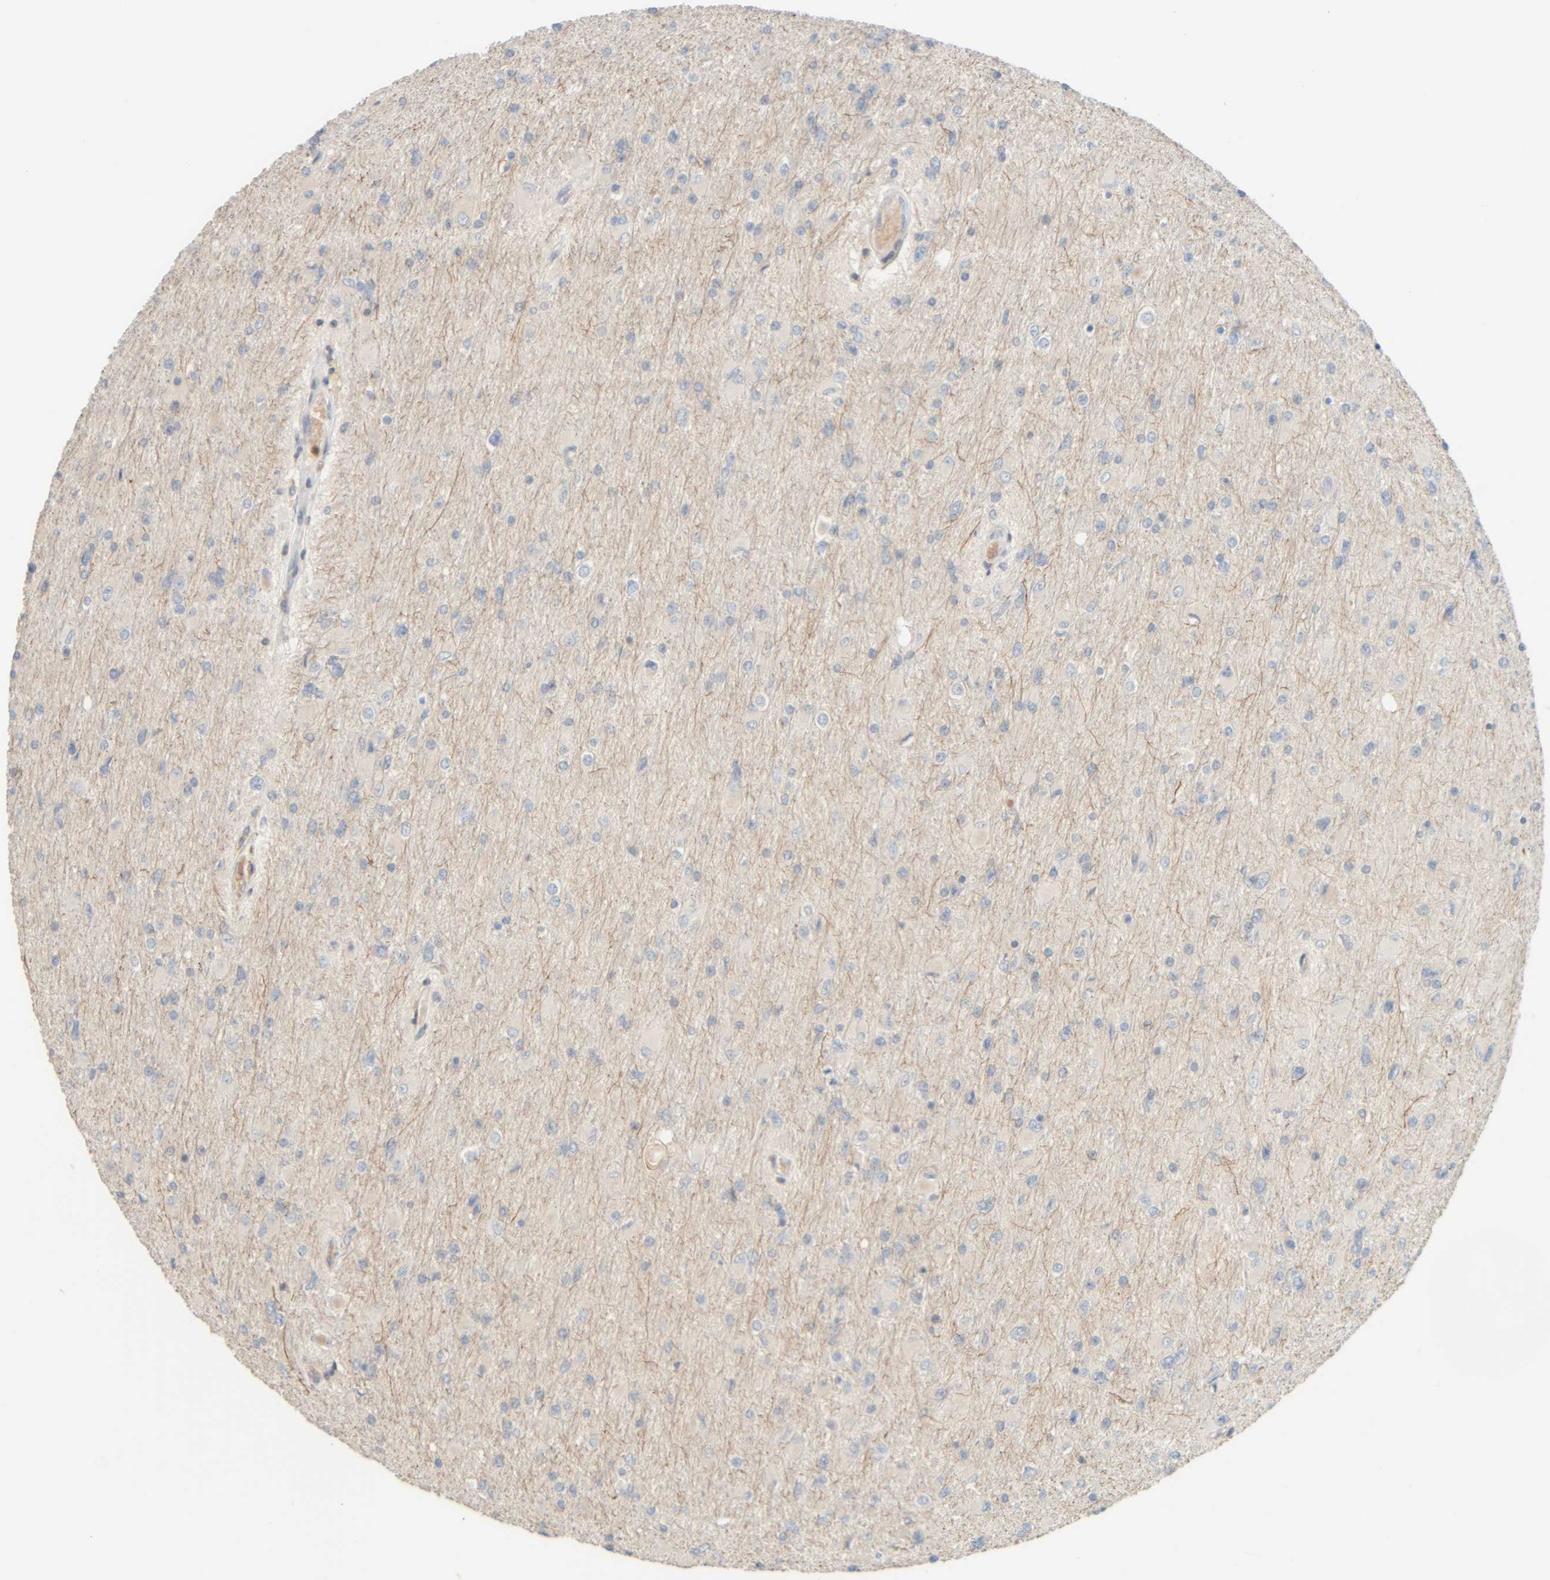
{"staining": {"intensity": "negative", "quantity": "none", "location": "none"}, "tissue": "glioma", "cell_type": "Tumor cells", "image_type": "cancer", "snomed": [{"axis": "morphology", "description": "Glioma, malignant, High grade"}, {"axis": "topography", "description": "Cerebral cortex"}], "caption": "Tumor cells are negative for brown protein staining in glioma.", "gene": "PTGES3L-AARSD1", "patient": {"sex": "female", "age": 36}}